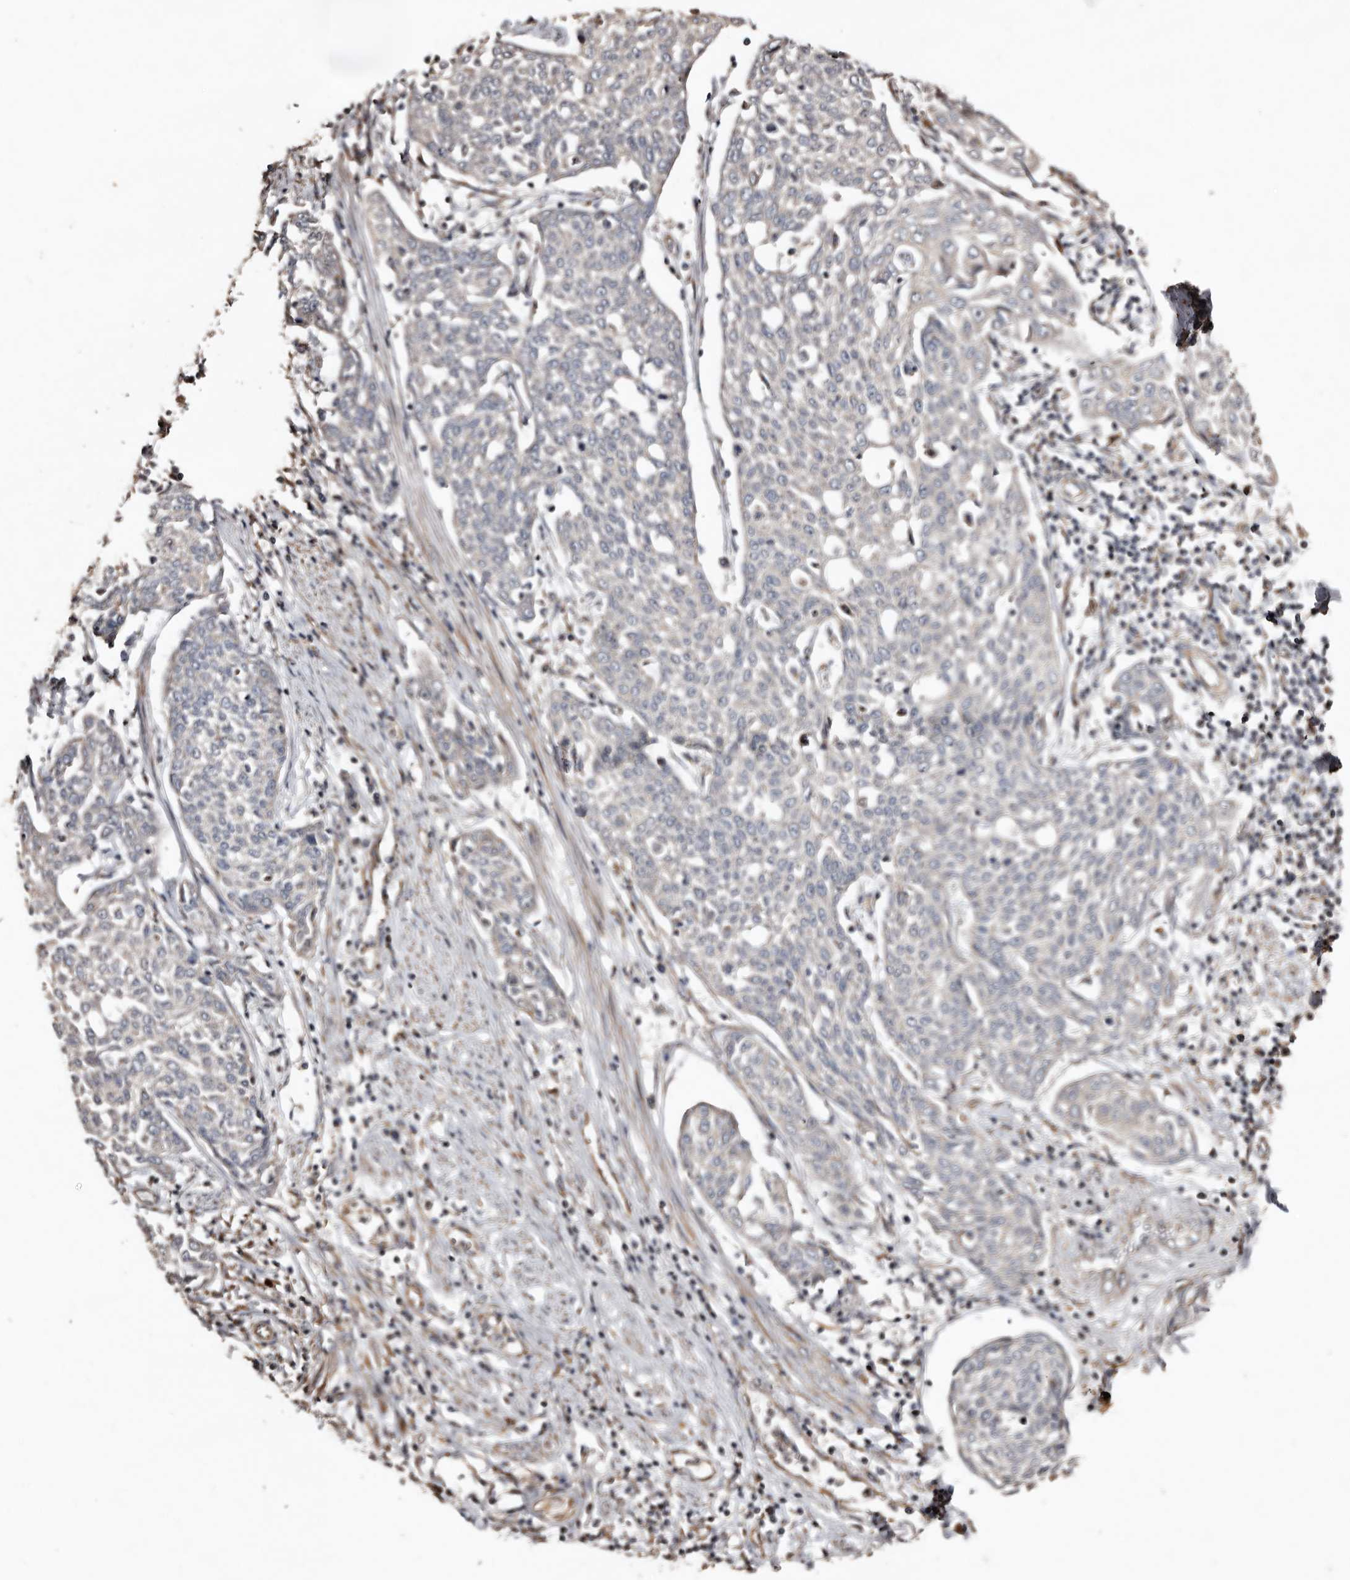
{"staining": {"intensity": "negative", "quantity": "none", "location": "none"}, "tissue": "cervical cancer", "cell_type": "Tumor cells", "image_type": "cancer", "snomed": [{"axis": "morphology", "description": "Squamous cell carcinoma, NOS"}, {"axis": "topography", "description": "Cervix"}], "caption": "Immunohistochemical staining of cervical cancer displays no significant positivity in tumor cells. Brightfield microscopy of immunohistochemistry (IHC) stained with DAB (3,3'-diaminobenzidine) (brown) and hematoxylin (blue), captured at high magnification.", "gene": "MACC1", "patient": {"sex": "female", "age": 34}}